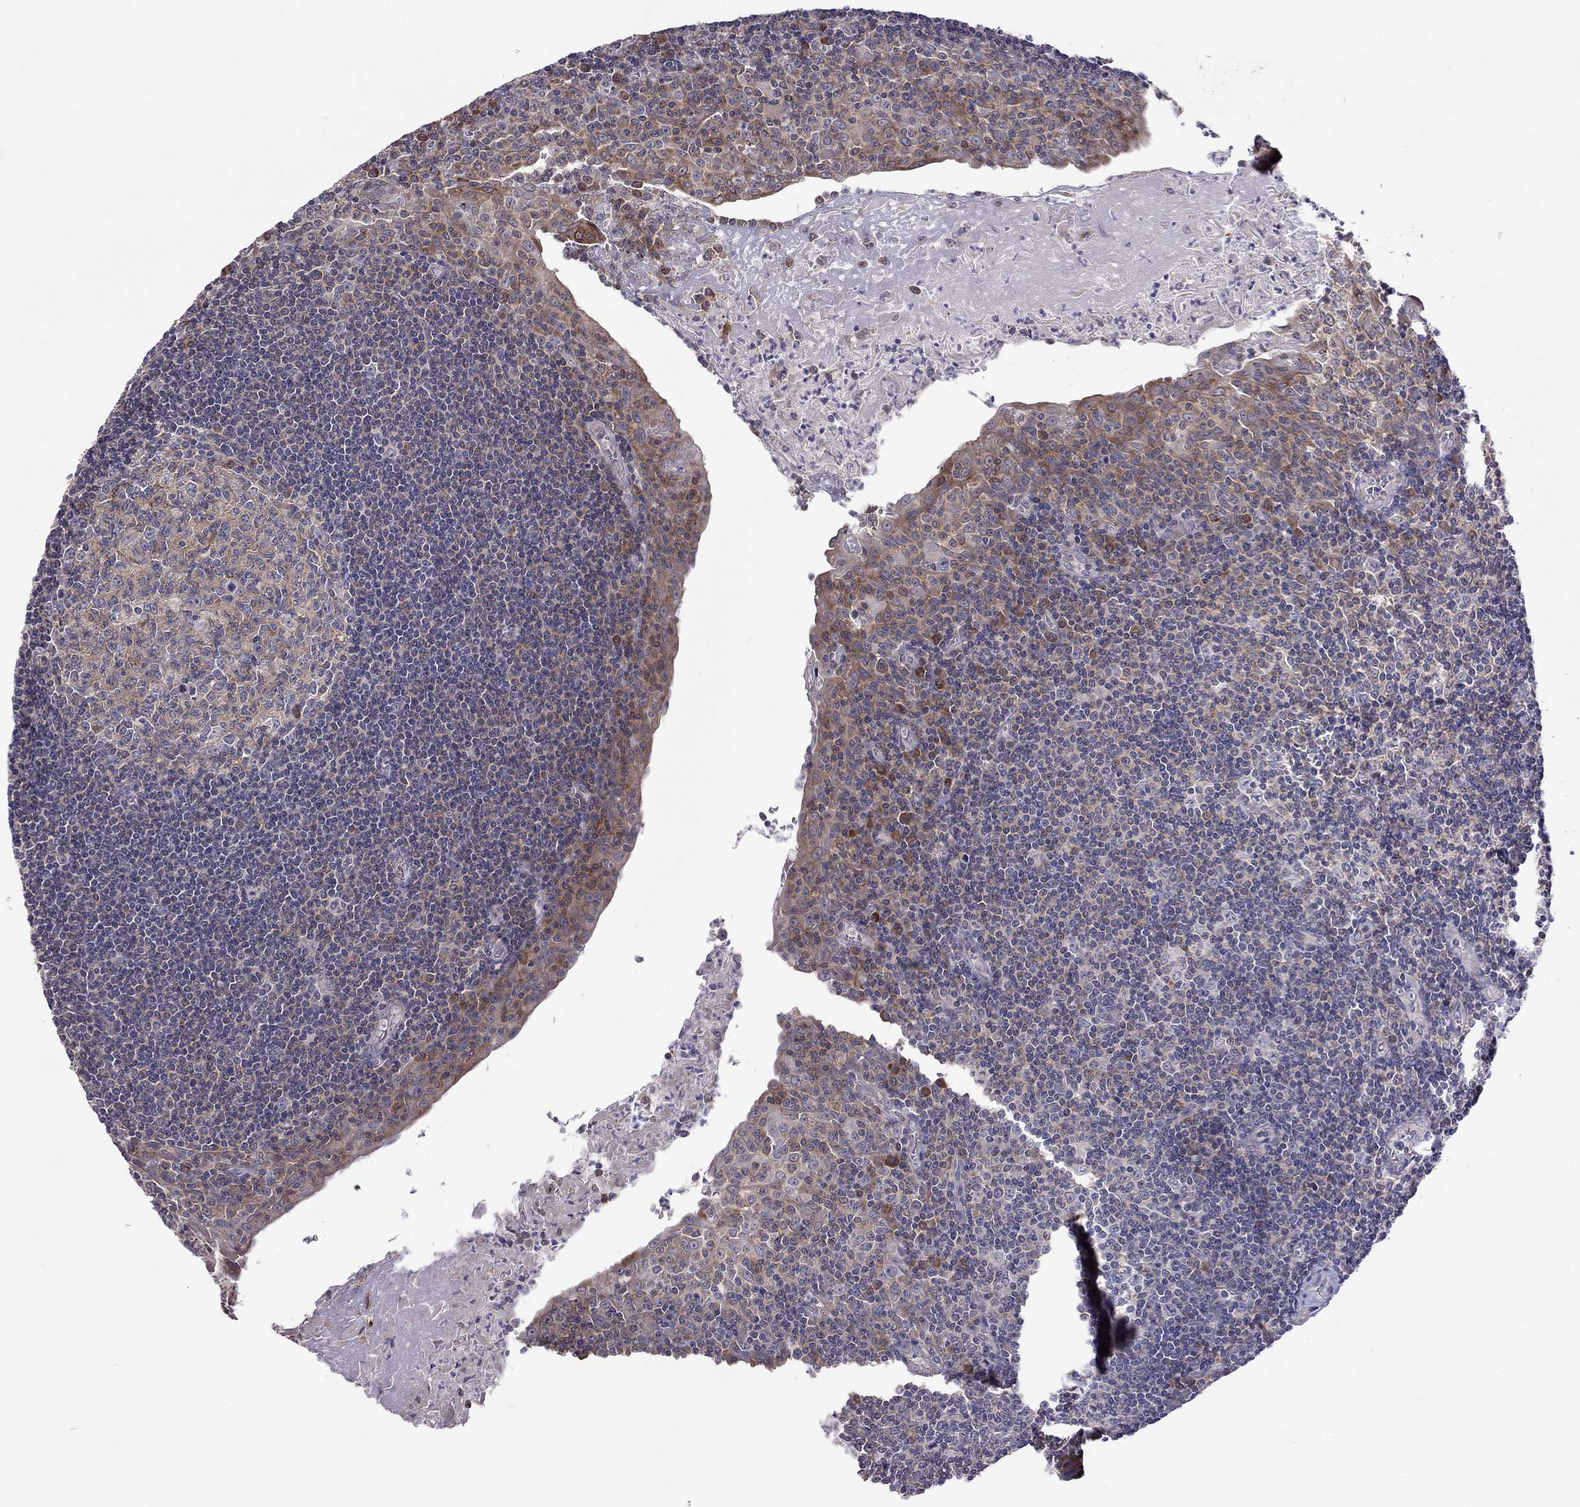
{"staining": {"intensity": "weak", "quantity": "<25%", "location": "cytoplasmic/membranous"}, "tissue": "tonsil", "cell_type": "Germinal center cells", "image_type": "normal", "snomed": [{"axis": "morphology", "description": "Normal tissue, NOS"}, {"axis": "morphology", "description": "Inflammation, NOS"}, {"axis": "topography", "description": "Tonsil"}], "caption": "This image is of unremarkable tonsil stained with IHC to label a protein in brown with the nuclei are counter-stained blue. There is no expression in germinal center cells. (DAB (3,3'-diaminobenzidine) immunohistochemistry (IHC), high magnification).", "gene": "ADAM28", "patient": {"sex": "female", "age": 31}}